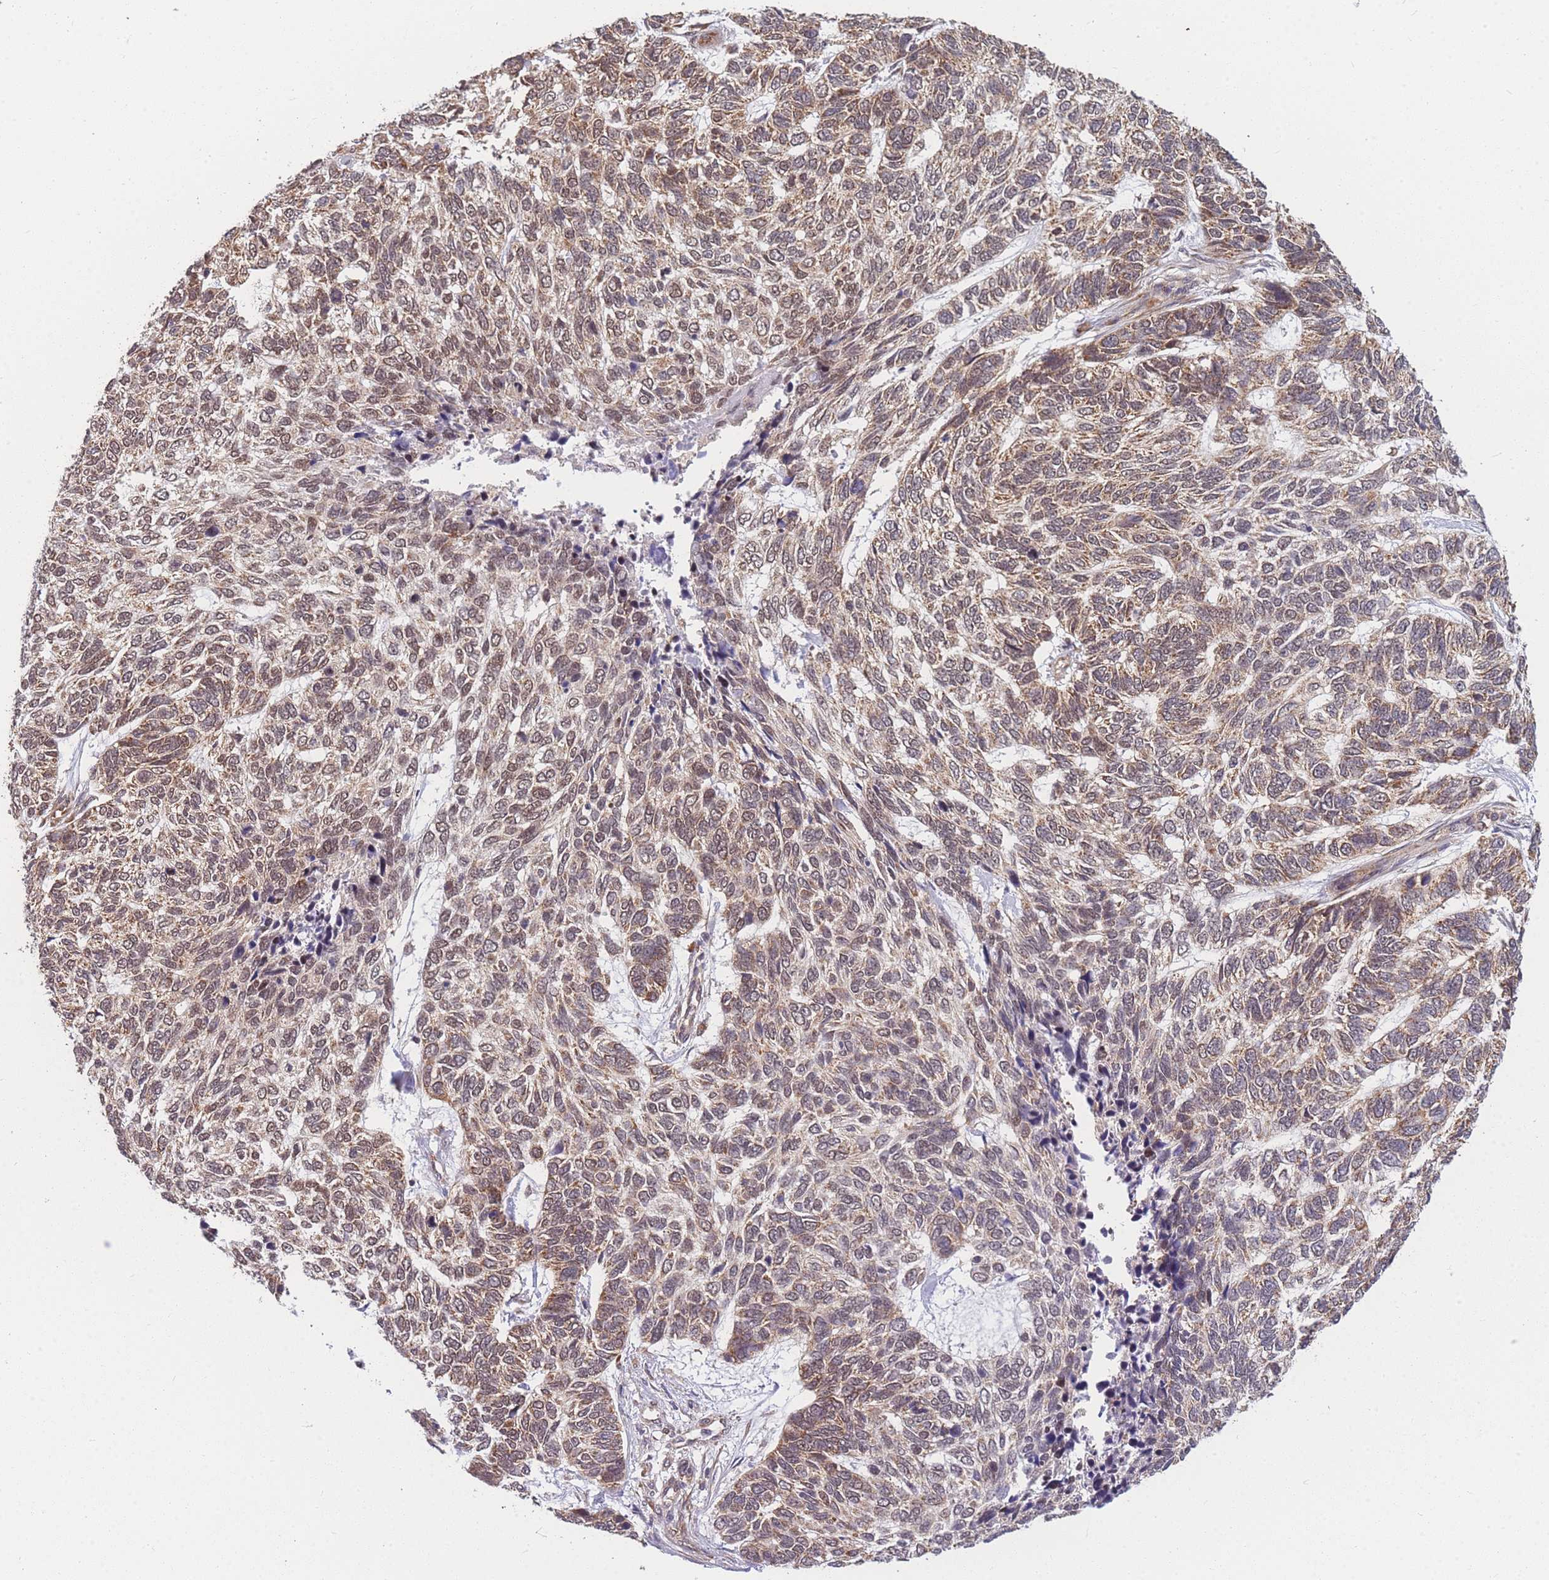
{"staining": {"intensity": "weak", "quantity": ">75%", "location": "cytoplasmic/membranous"}, "tissue": "skin cancer", "cell_type": "Tumor cells", "image_type": "cancer", "snomed": [{"axis": "morphology", "description": "Basal cell carcinoma"}, {"axis": "topography", "description": "Skin"}], "caption": "Brown immunohistochemical staining in skin cancer reveals weak cytoplasmic/membranous staining in approximately >75% of tumor cells.", "gene": "MRPL23", "patient": {"sex": "female", "age": 65}}